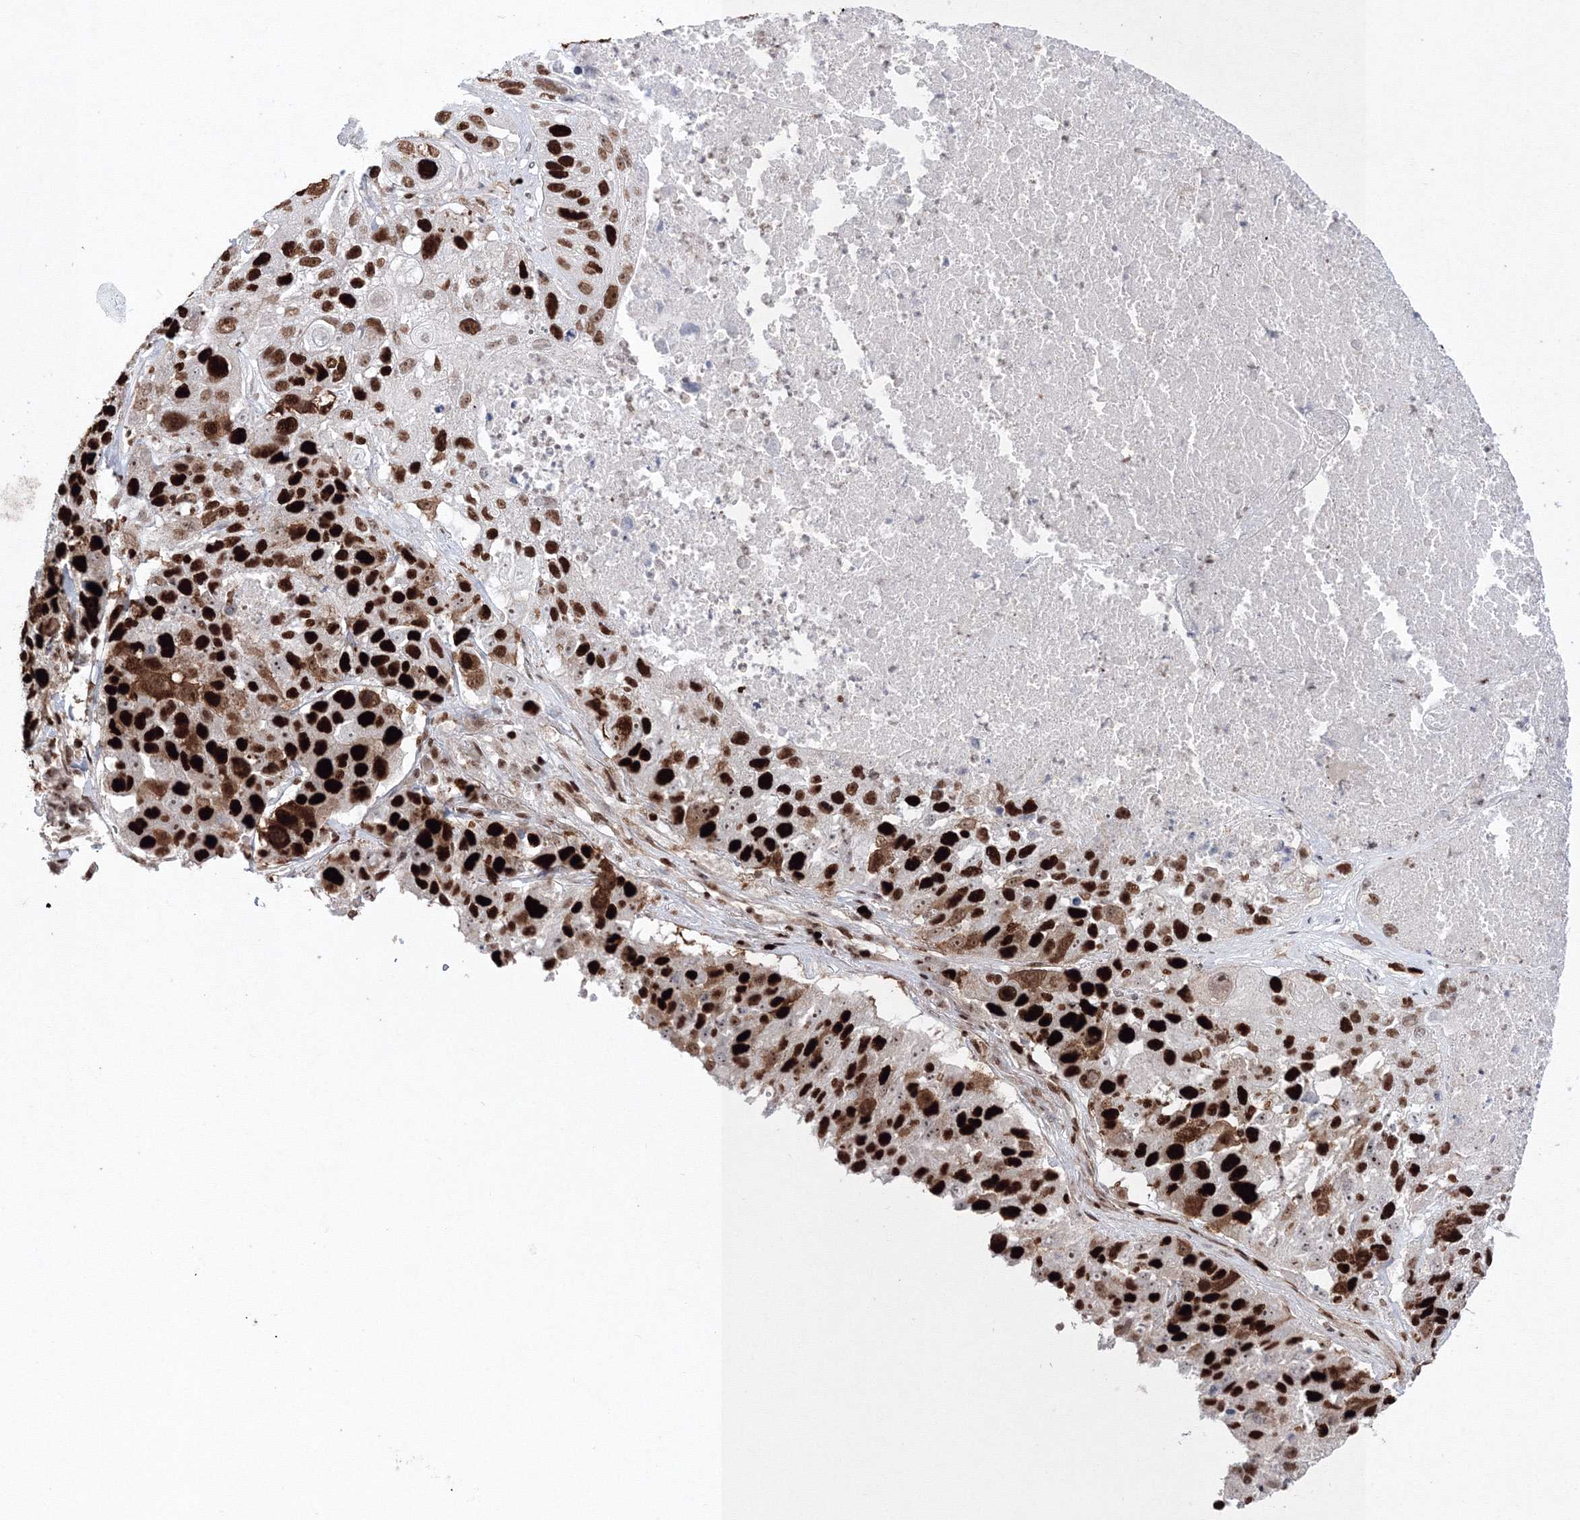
{"staining": {"intensity": "strong", "quantity": ">75%", "location": "nuclear"}, "tissue": "lung cancer", "cell_type": "Tumor cells", "image_type": "cancer", "snomed": [{"axis": "morphology", "description": "Squamous cell carcinoma, NOS"}, {"axis": "topography", "description": "Lung"}], "caption": "Immunohistochemical staining of human lung cancer (squamous cell carcinoma) reveals strong nuclear protein expression in about >75% of tumor cells.", "gene": "LIG1", "patient": {"sex": "male", "age": 61}}